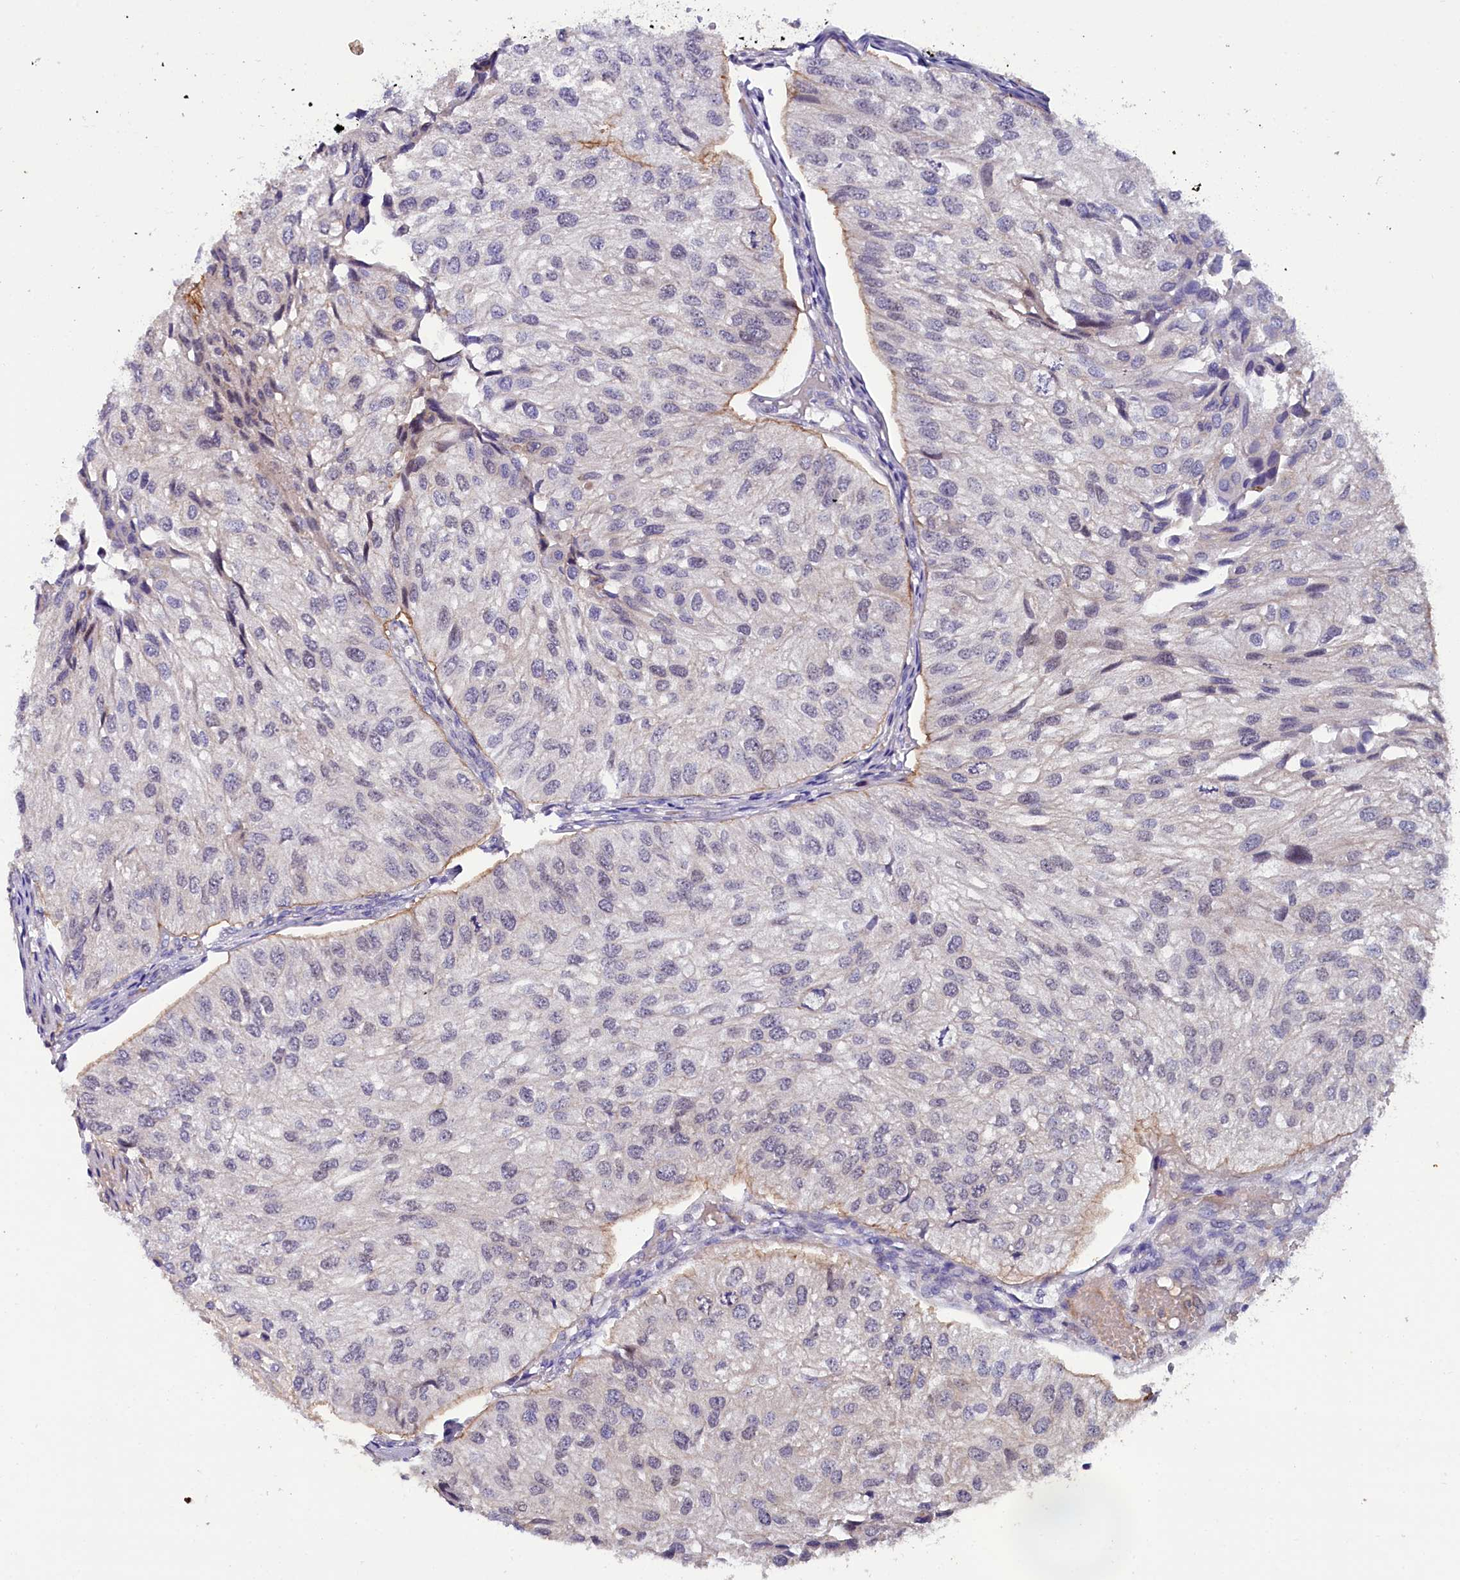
{"staining": {"intensity": "negative", "quantity": "none", "location": "none"}, "tissue": "urothelial cancer", "cell_type": "Tumor cells", "image_type": "cancer", "snomed": [{"axis": "morphology", "description": "Urothelial carcinoma, Low grade"}, {"axis": "topography", "description": "Urinary bladder"}], "caption": "Immunohistochemistry histopathology image of neoplastic tissue: human low-grade urothelial carcinoma stained with DAB demonstrates no significant protein staining in tumor cells.", "gene": "FAM111B", "patient": {"sex": "female", "age": 89}}